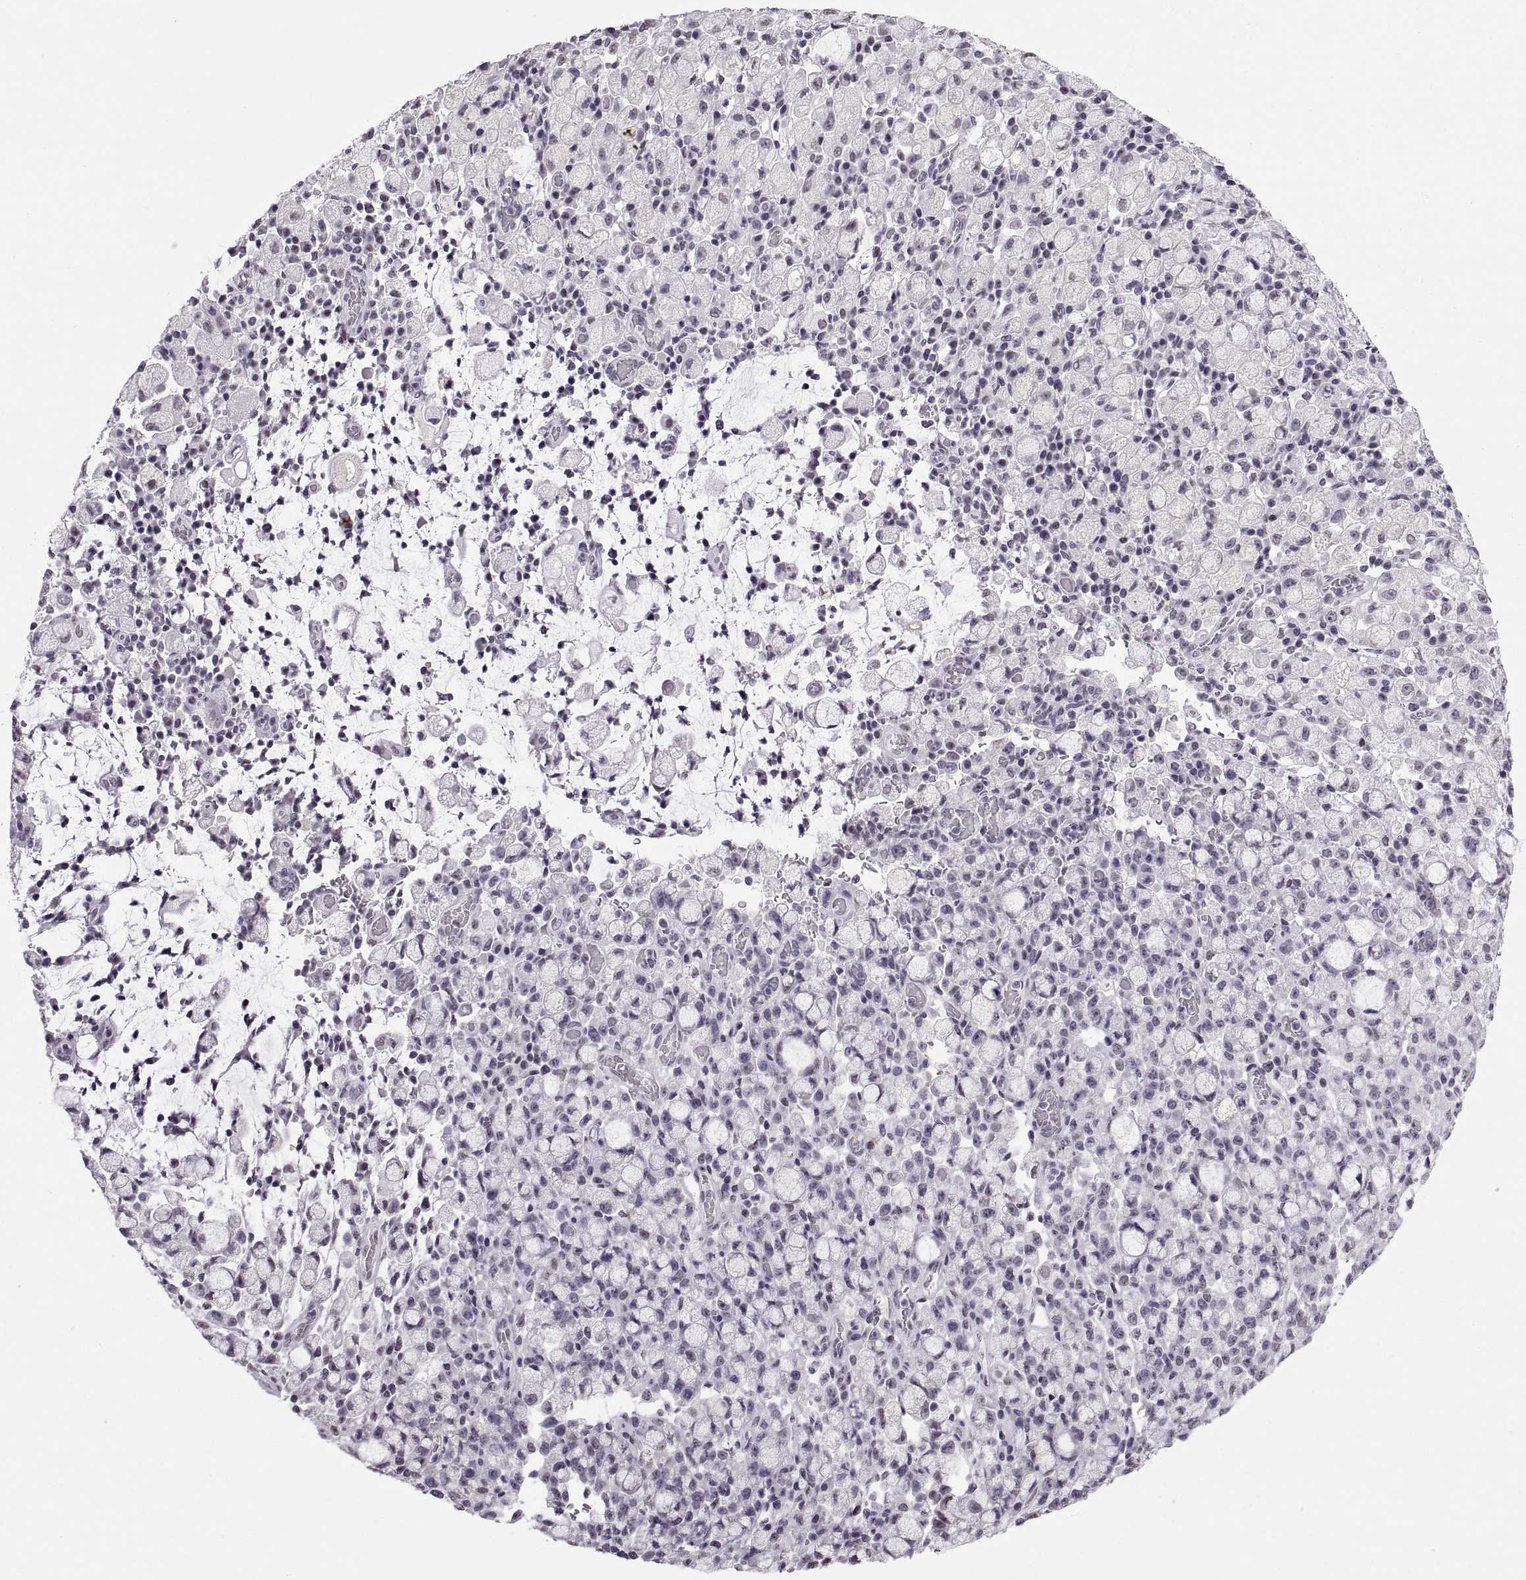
{"staining": {"intensity": "negative", "quantity": "none", "location": "none"}, "tissue": "stomach cancer", "cell_type": "Tumor cells", "image_type": "cancer", "snomed": [{"axis": "morphology", "description": "Adenocarcinoma, NOS"}, {"axis": "topography", "description": "Stomach"}], "caption": "Tumor cells show no significant protein staining in stomach adenocarcinoma.", "gene": "CARTPT", "patient": {"sex": "male", "age": 58}}